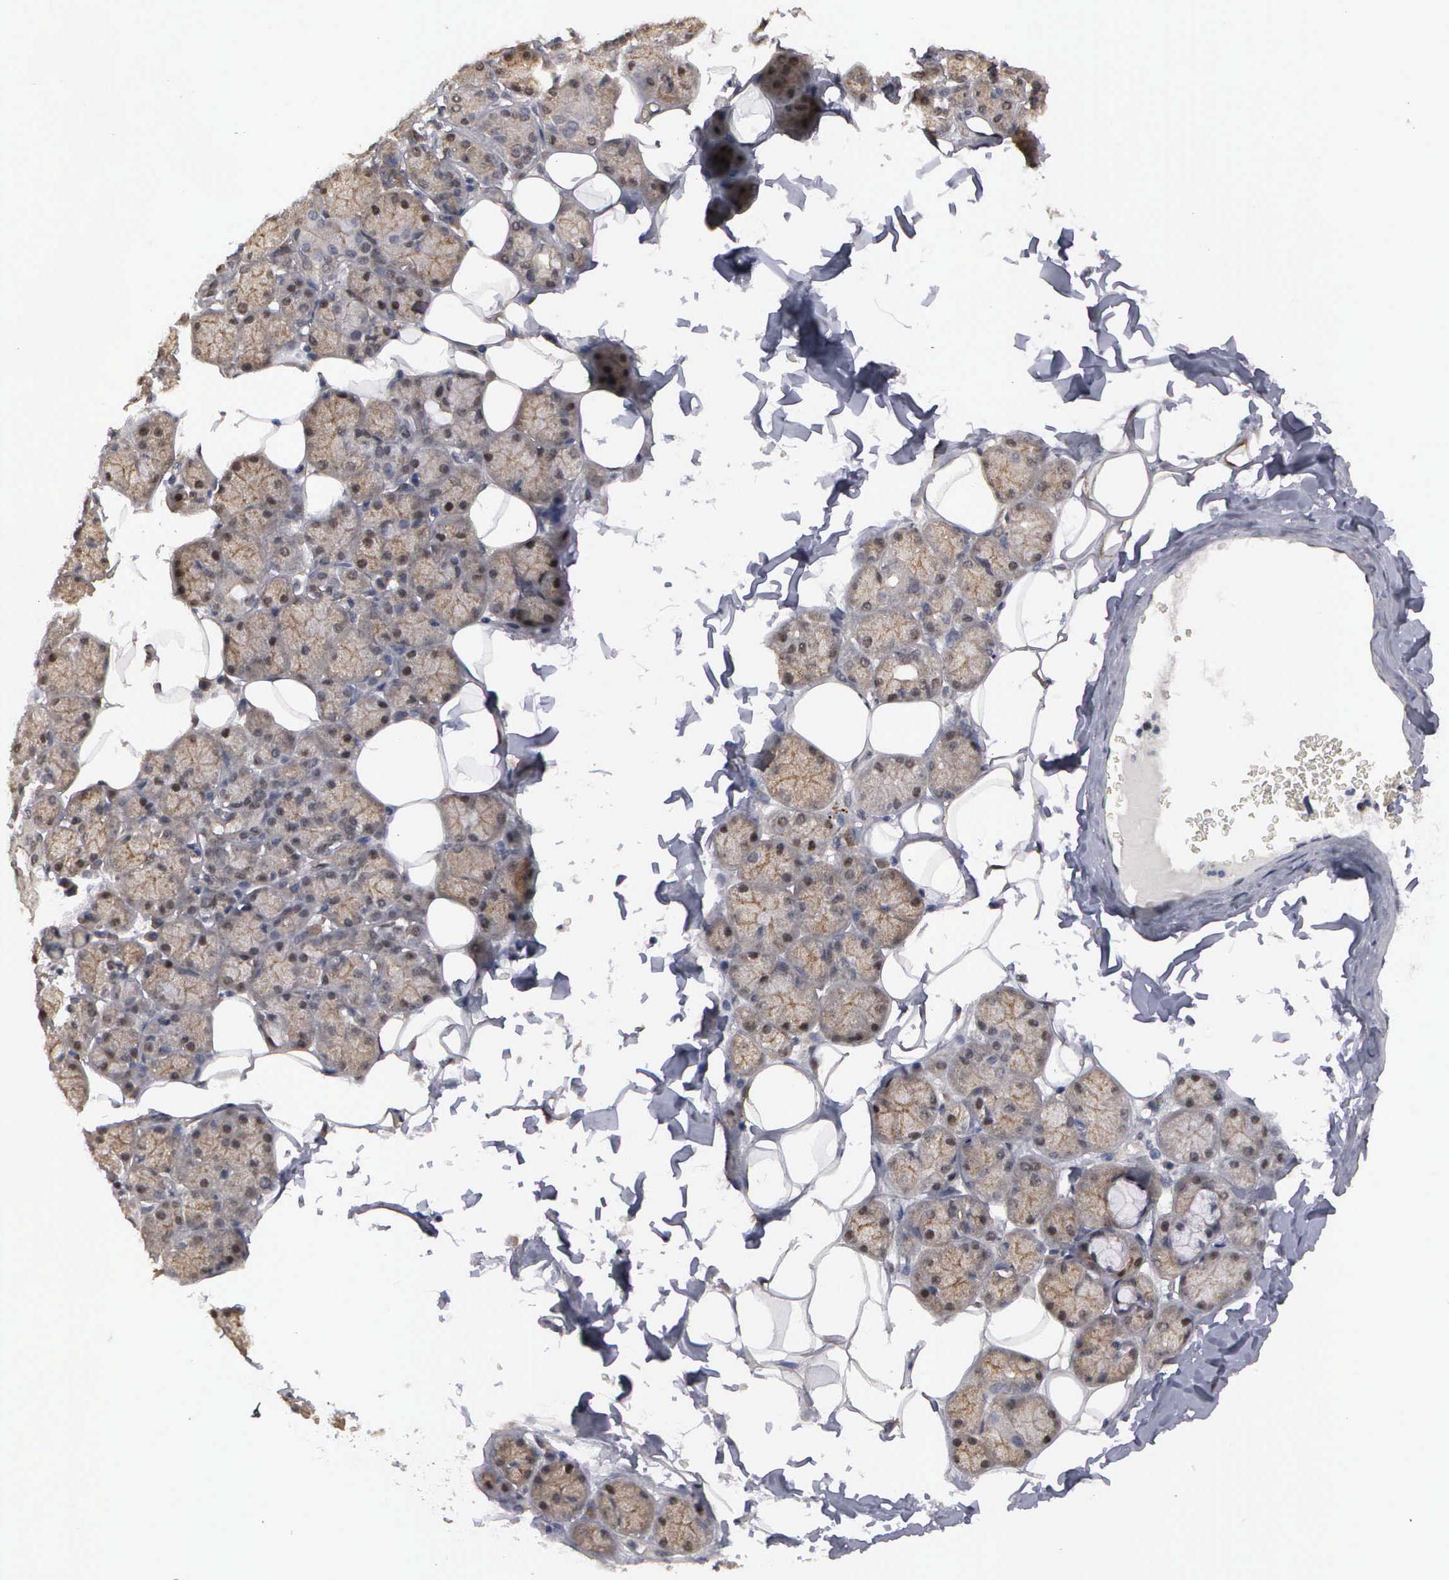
{"staining": {"intensity": "weak", "quantity": "25%-75%", "location": "cytoplasmic/membranous,nuclear"}, "tissue": "salivary gland", "cell_type": "Glandular cells", "image_type": "normal", "snomed": [{"axis": "morphology", "description": "Normal tissue, NOS"}, {"axis": "topography", "description": "Salivary gland"}], "caption": "Glandular cells show low levels of weak cytoplasmic/membranous,nuclear staining in approximately 25%-75% of cells in benign human salivary gland.", "gene": "ZBTB33", "patient": {"sex": "male", "age": 54}}